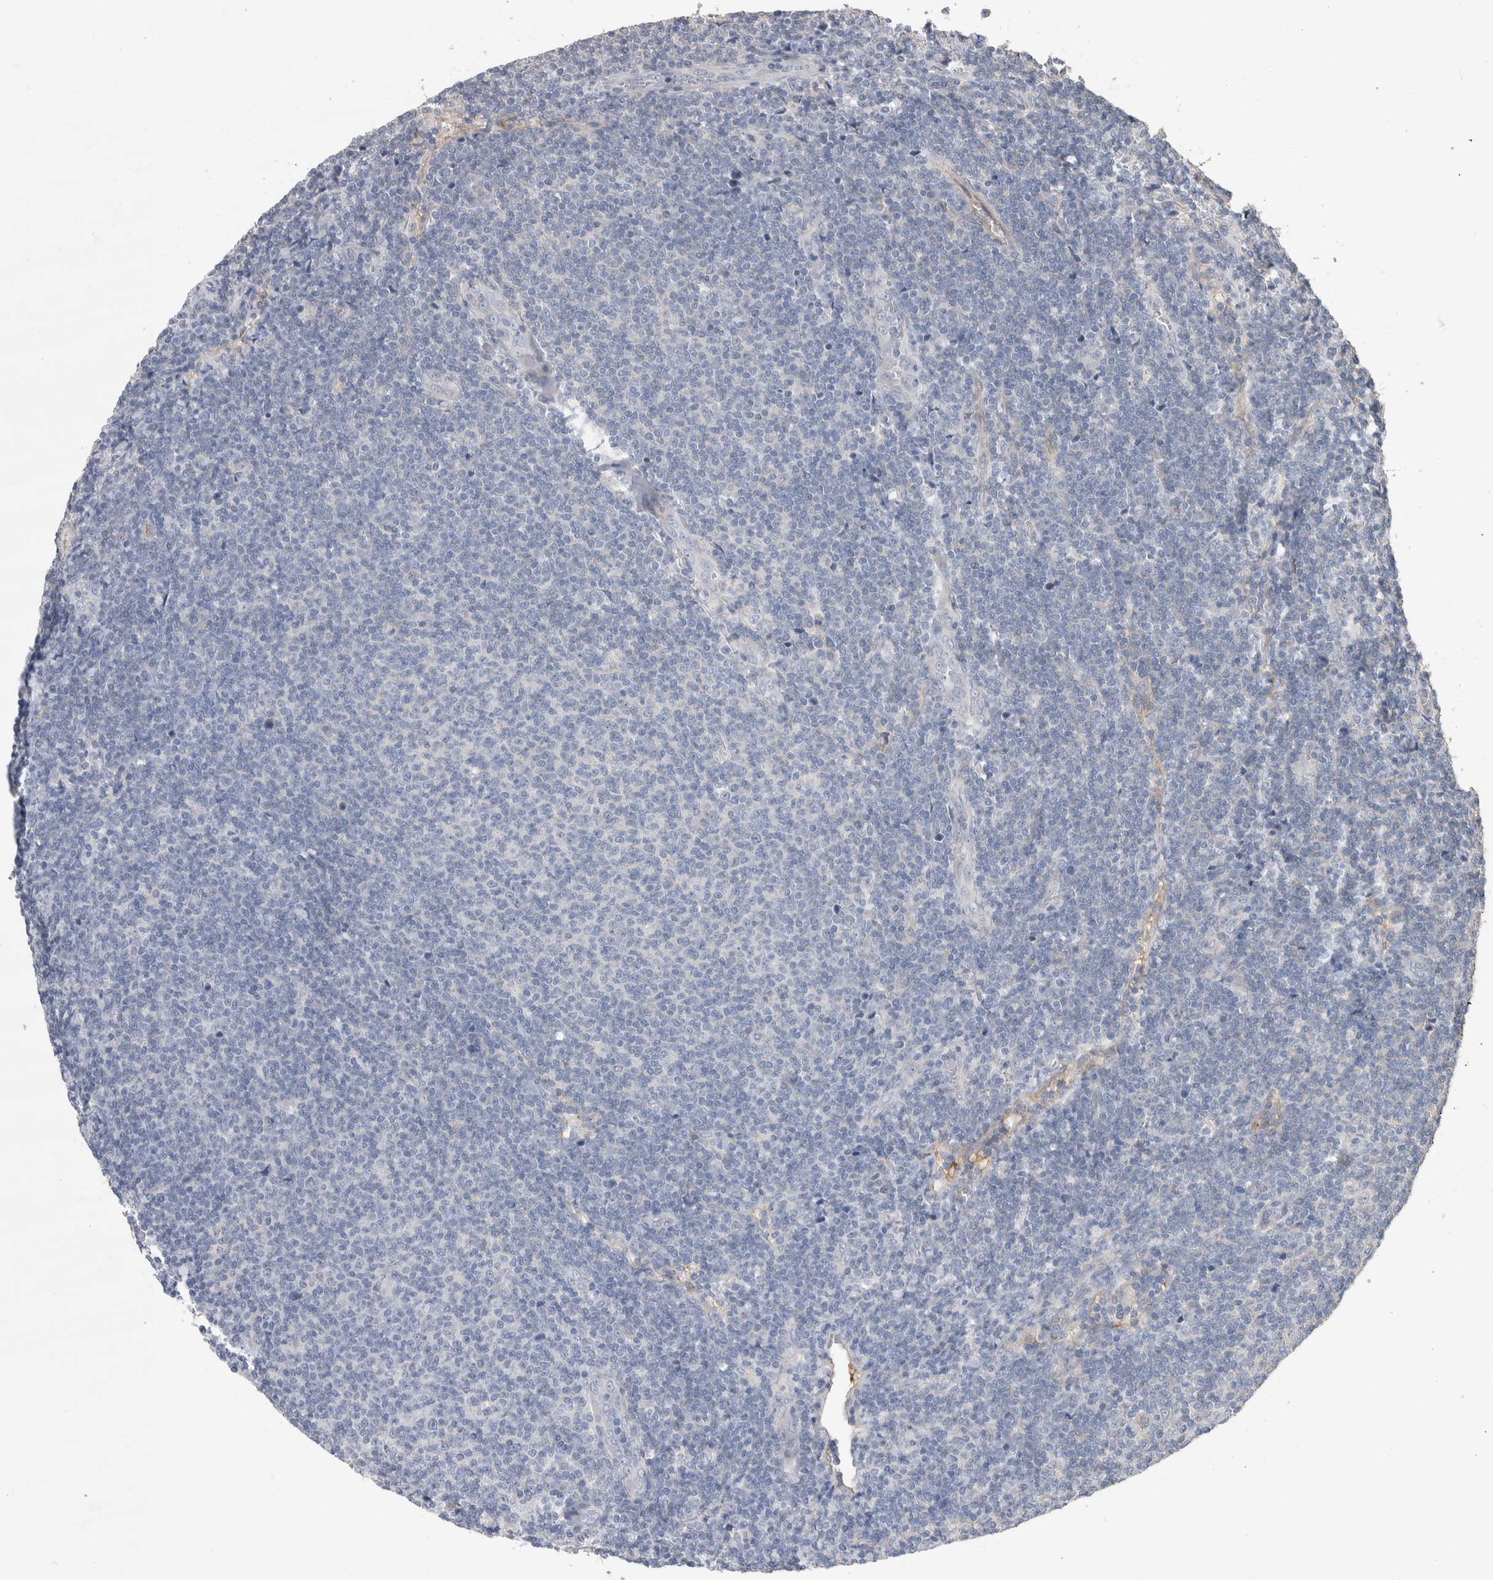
{"staining": {"intensity": "negative", "quantity": "none", "location": "none"}, "tissue": "lymphoma", "cell_type": "Tumor cells", "image_type": "cancer", "snomed": [{"axis": "morphology", "description": "Malignant lymphoma, non-Hodgkin's type, Low grade"}, {"axis": "topography", "description": "Lymph node"}], "caption": "Histopathology image shows no protein positivity in tumor cells of low-grade malignant lymphoma, non-Hodgkin's type tissue.", "gene": "GCNA", "patient": {"sex": "male", "age": 66}}